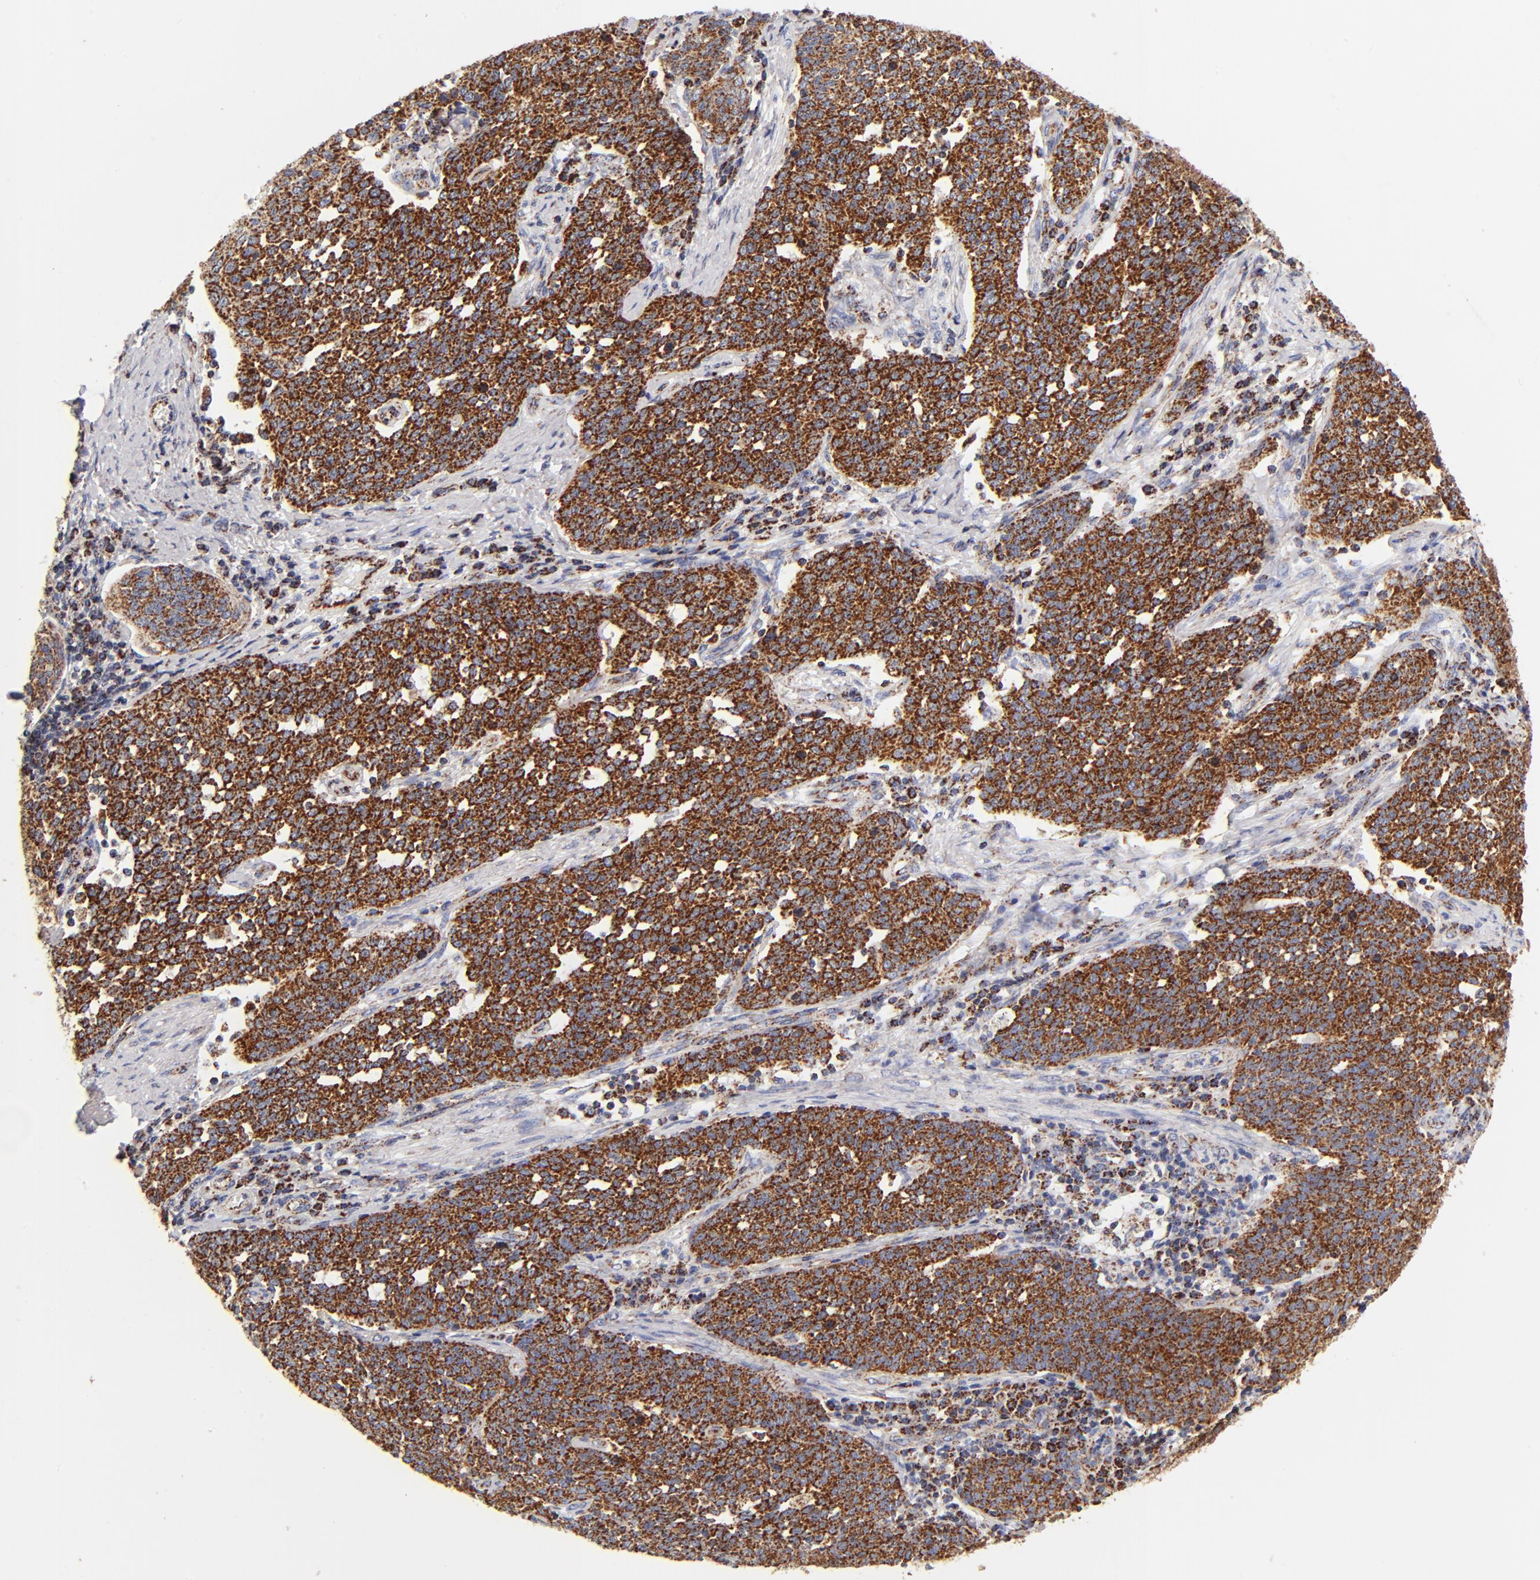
{"staining": {"intensity": "strong", "quantity": ">75%", "location": "cytoplasmic/membranous"}, "tissue": "cervical cancer", "cell_type": "Tumor cells", "image_type": "cancer", "snomed": [{"axis": "morphology", "description": "Squamous cell carcinoma, NOS"}, {"axis": "topography", "description": "Cervix"}], "caption": "This is a photomicrograph of immunohistochemistry staining of cervical squamous cell carcinoma, which shows strong staining in the cytoplasmic/membranous of tumor cells.", "gene": "ECHS1", "patient": {"sex": "female", "age": 34}}